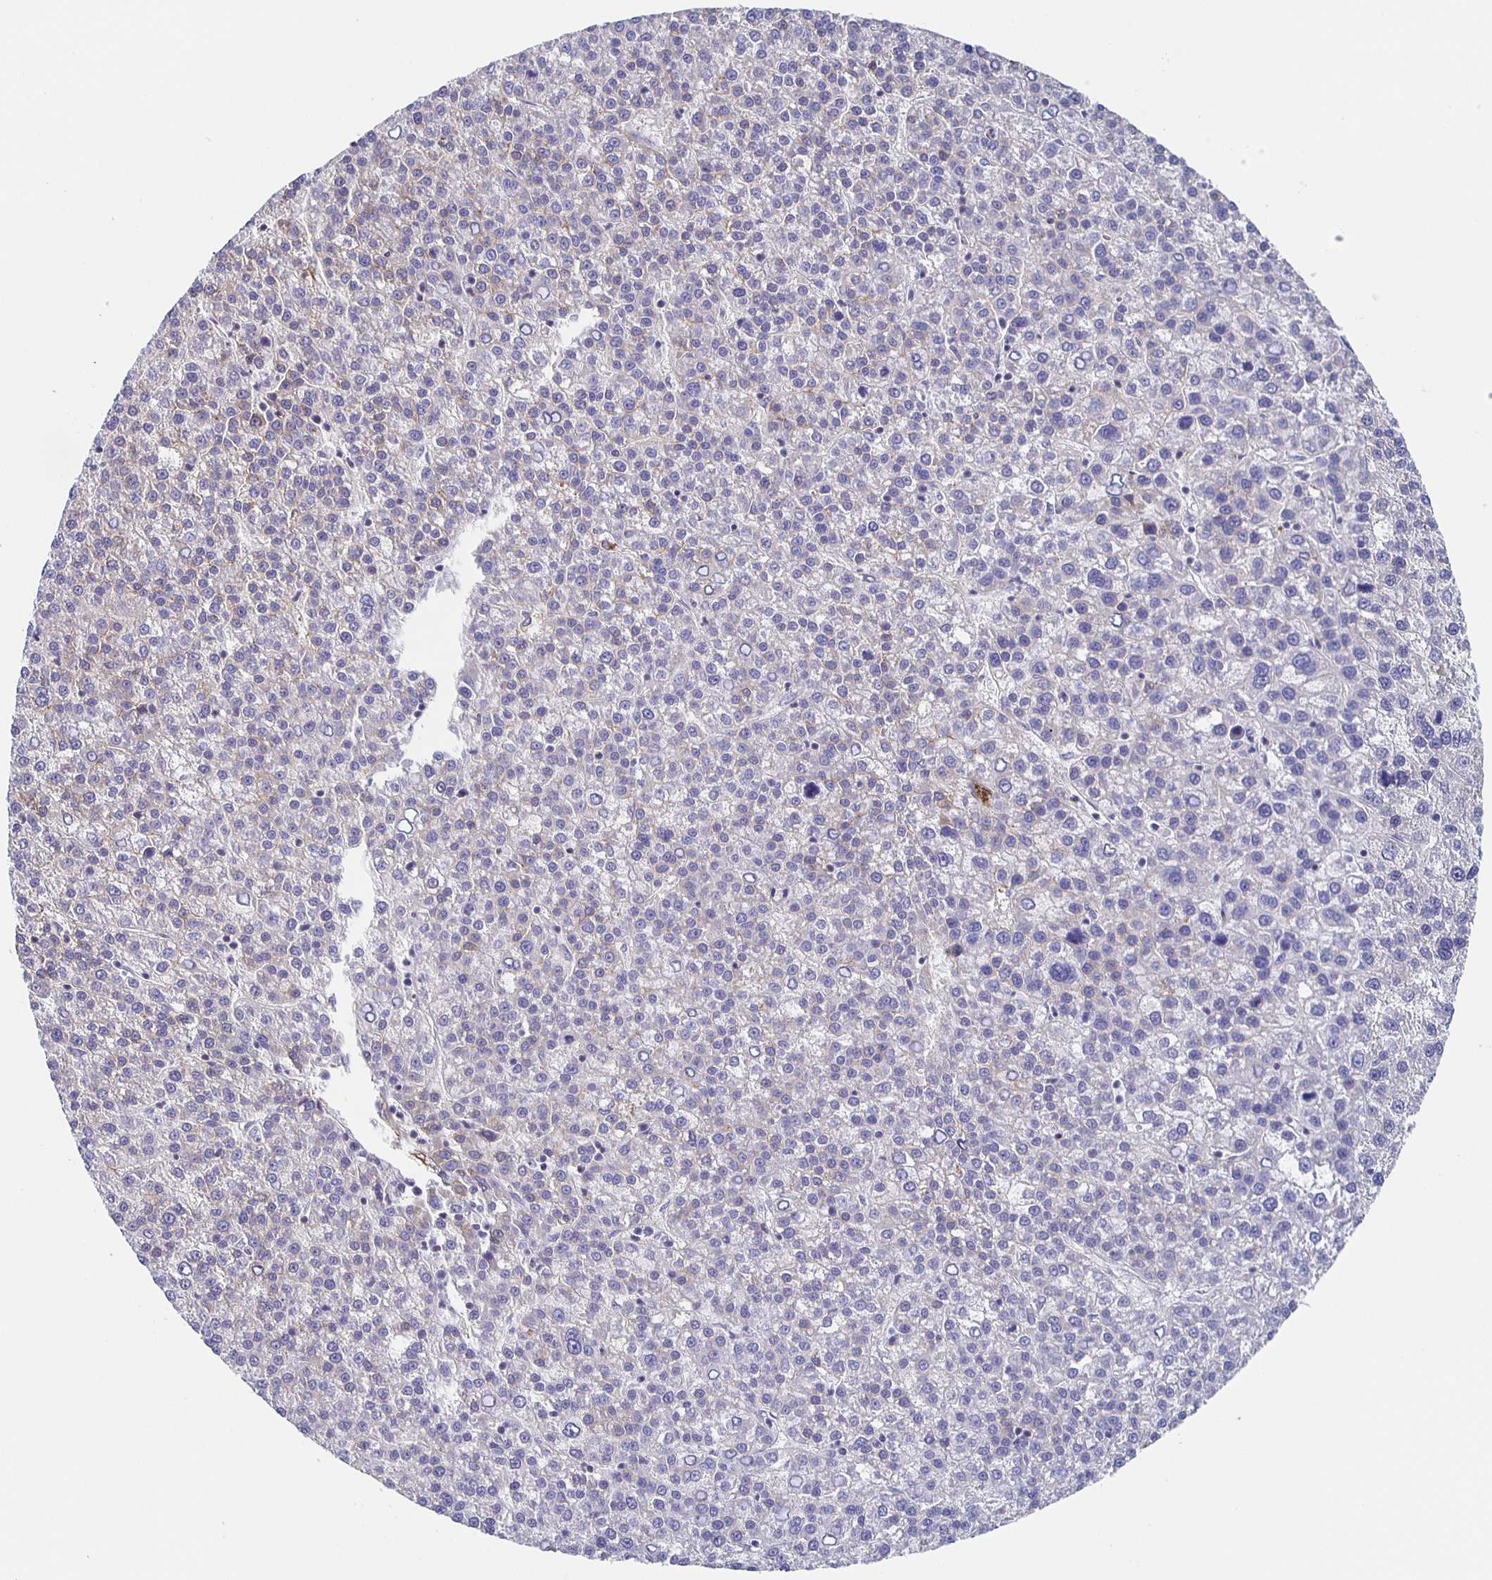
{"staining": {"intensity": "weak", "quantity": "<25%", "location": "cytoplasmic/membranous"}, "tissue": "liver cancer", "cell_type": "Tumor cells", "image_type": "cancer", "snomed": [{"axis": "morphology", "description": "Carcinoma, Hepatocellular, NOS"}, {"axis": "topography", "description": "Liver"}], "caption": "This is an immunohistochemistry (IHC) photomicrograph of human liver cancer (hepatocellular carcinoma). There is no staining in tumor cells.", "gene": "FGA", "patient": {"sex": "female", "age": 58}}